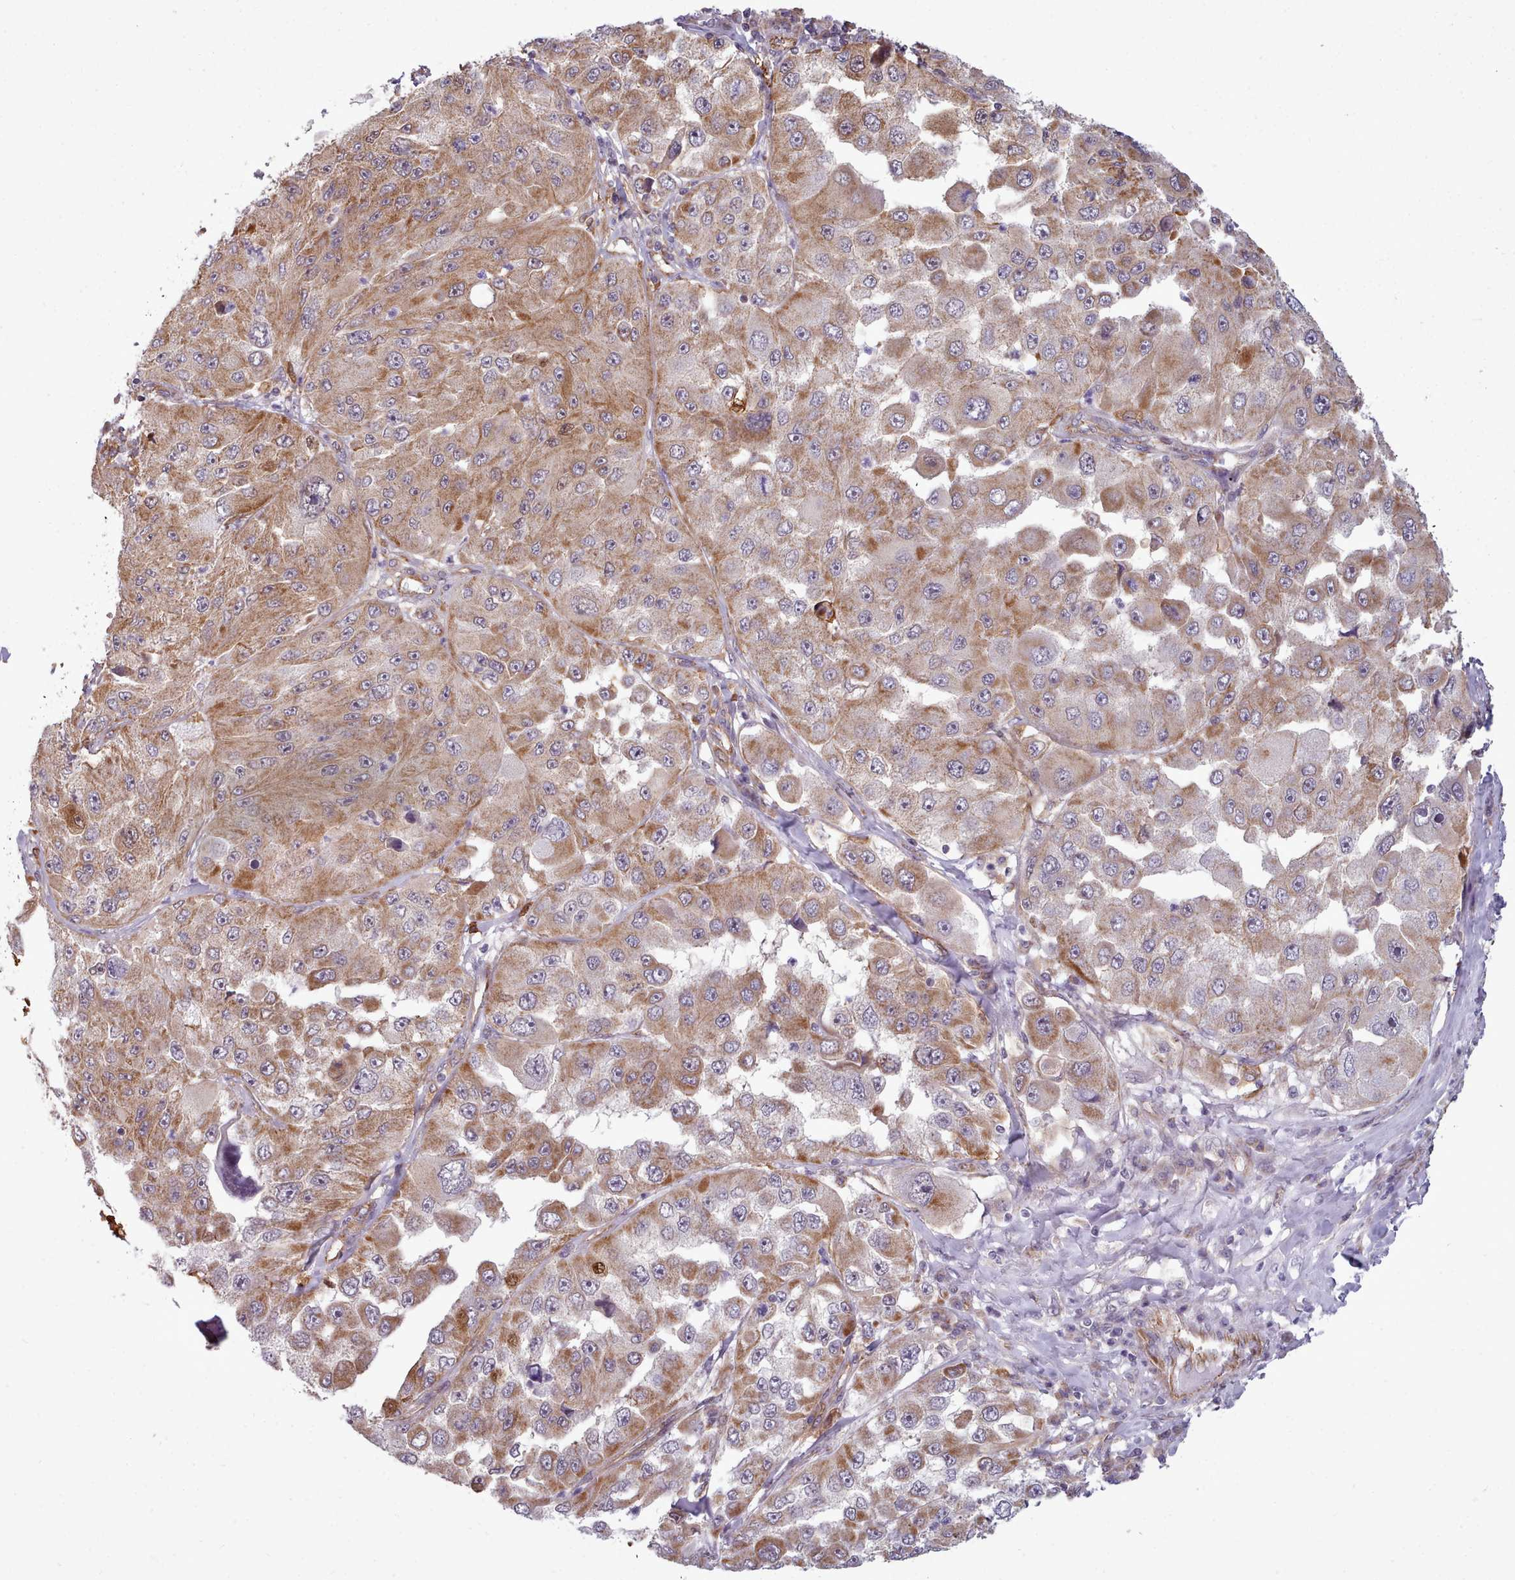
{"staining": {"intensity": "moderate", "quantity": ">75%", "location": "cytoplasmic/membranous"}, "tissue": "melanoma", "cell_type": "Tumor cells", "image_type": "cancer", "snomed": [{"axis": "morphology", "description": "Malignant melanoma, Metastatic site"}, {"axis": "topography", "description": "Lymph node"}], "caption": "Malignant melanoma (metastatic site) stained with immunohistochemistry shows moderate cytoplasmic/membranous positivity in about >75% of tumor cells.", "gene": "MRPL46", "patient": {"sex": "male", "age": 62}}